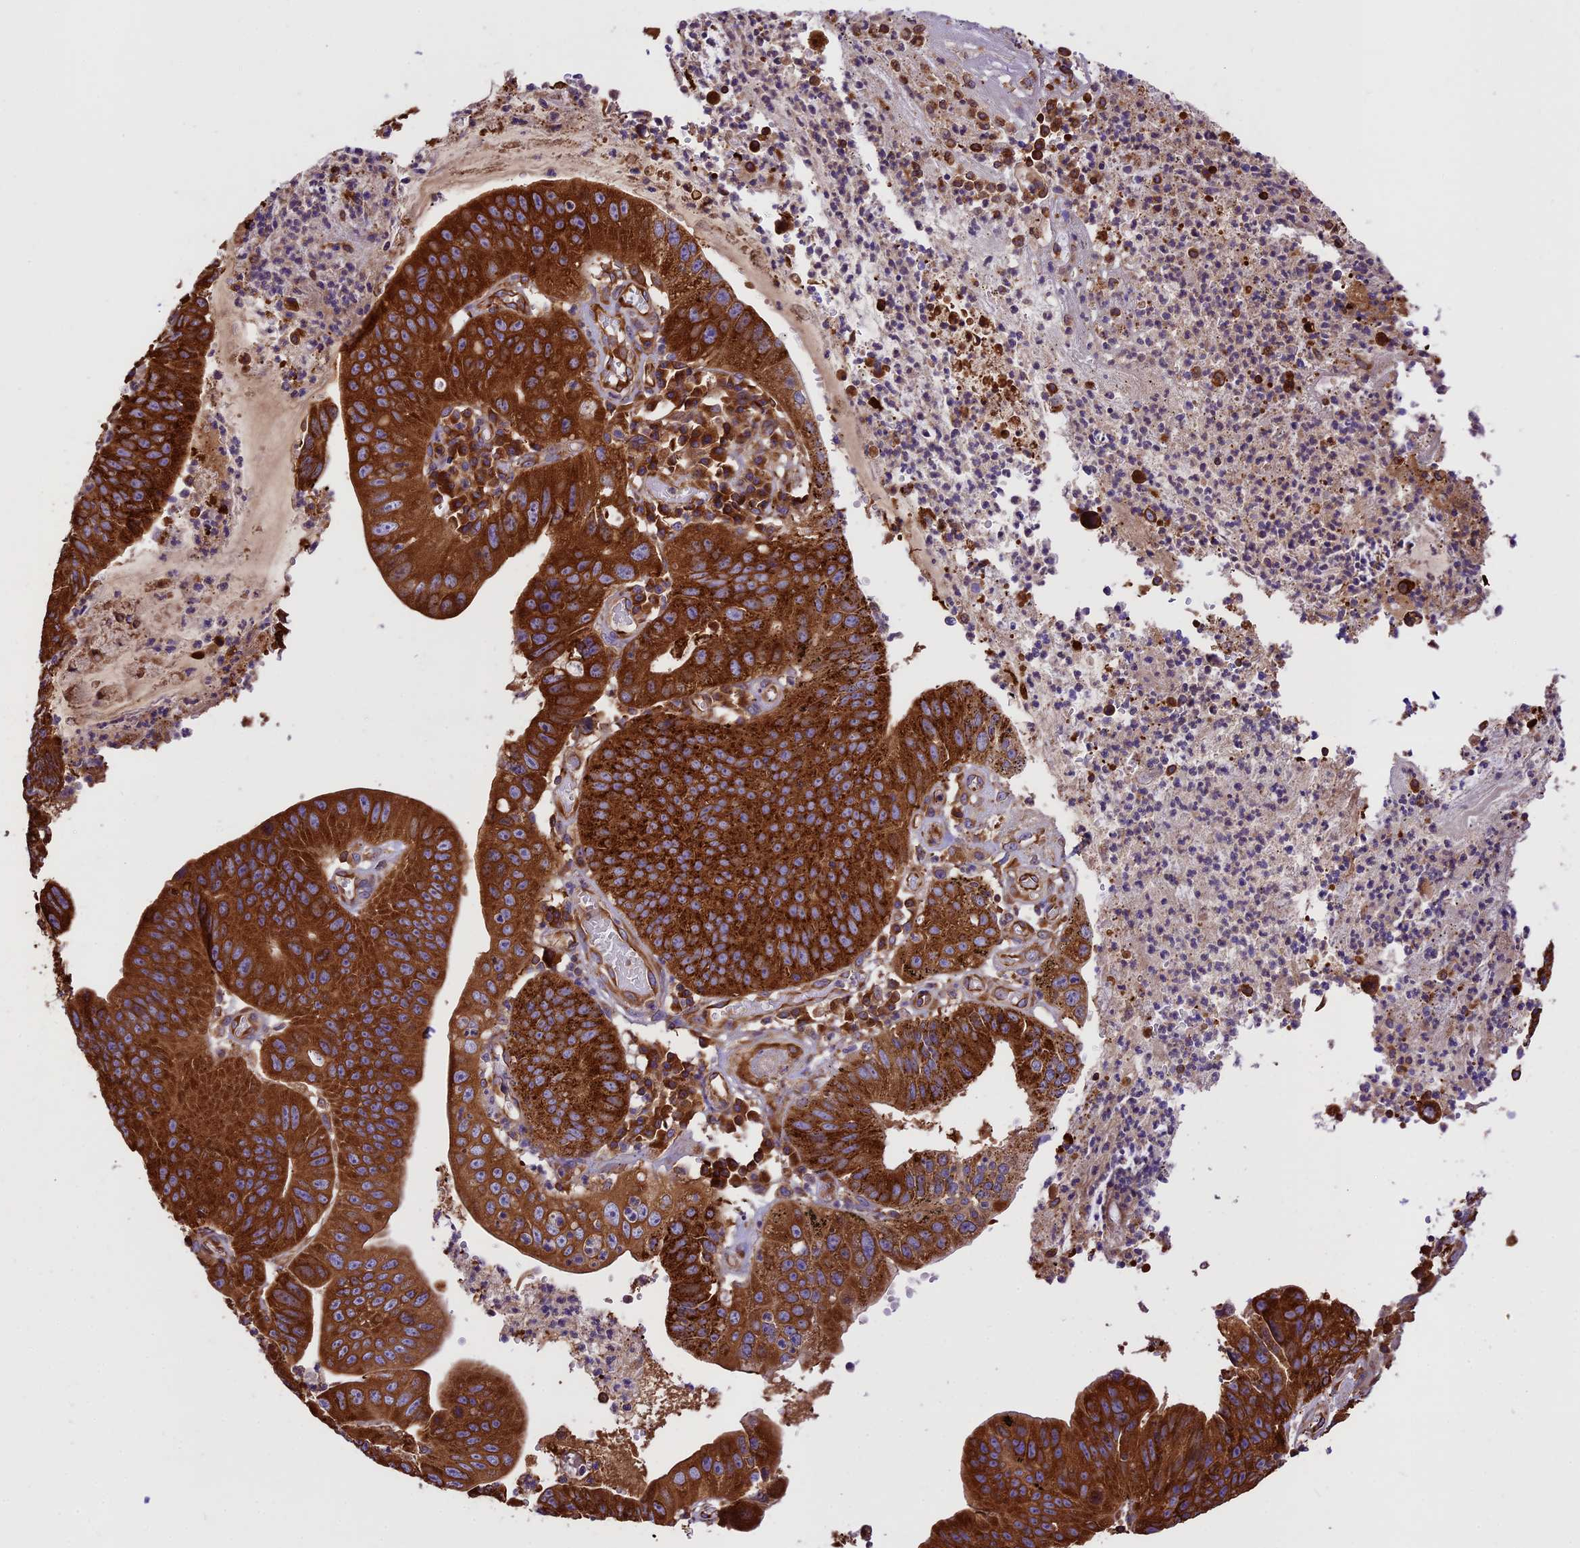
{"staining": {"intensity": "strong", "quantity": ">75%", "location": "cytoplasmic/membranous"}, "tissue": "stomach cancer", "cell_type": "Tumor cells", "image_type": "cancer", "snomed": [{"axis": "morphology", "description": "Adenocarcinoma, NOS"}, {"axis": "topography", "description": "Stomach"}], "caption": "Strong cytoplasmic/membranous protein staining is identified in approximately >75% of tumor cells in stomach adenocarcinoma.", "gene": "KARS1", "patient": {"sex": "male", "age": 59}}